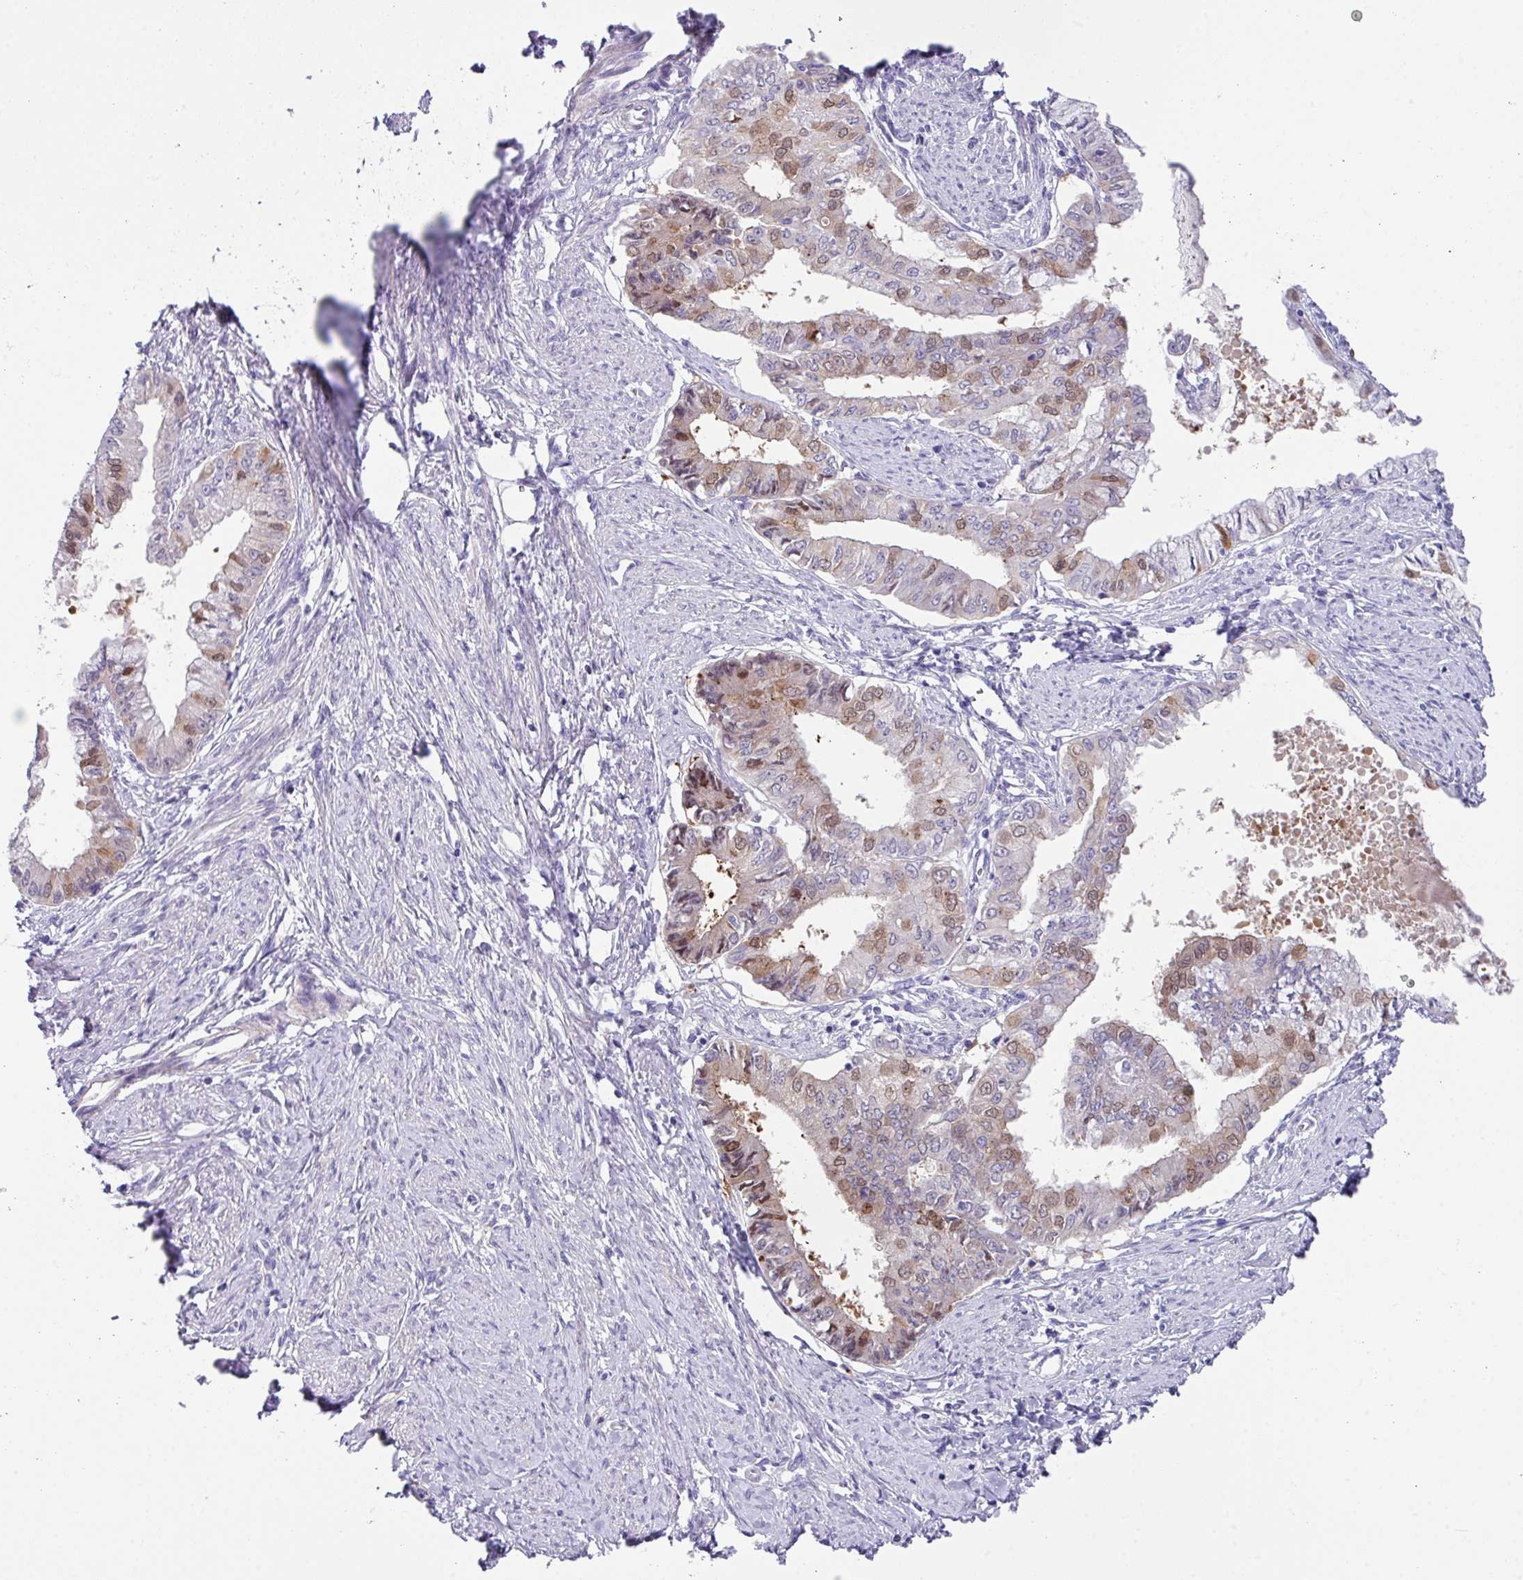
{"staining": {"intensity": "moderate", "quantity": "<25%", "location": "nuclear"}, "tissue": "endometrial cancer", "cell_type": "Tumor cells", "image_type": "cancer", "snomed": [{"axis": "morphology", "description": "Adenocarcinoma, NOS"}, {"axis": "topography", "description": "Endometrium"}], "caption": "Endometrial adenocarcinoma was stained to show a protein in brown. There is low levels of moderate nuclear positivity in about <25% of tumor cells. Immunohistochemistry stains the protein of interest in brown and the nuclei are stained blue.", "gene": "DNAL1", "patient": {"sex": "female", "age": 76}}